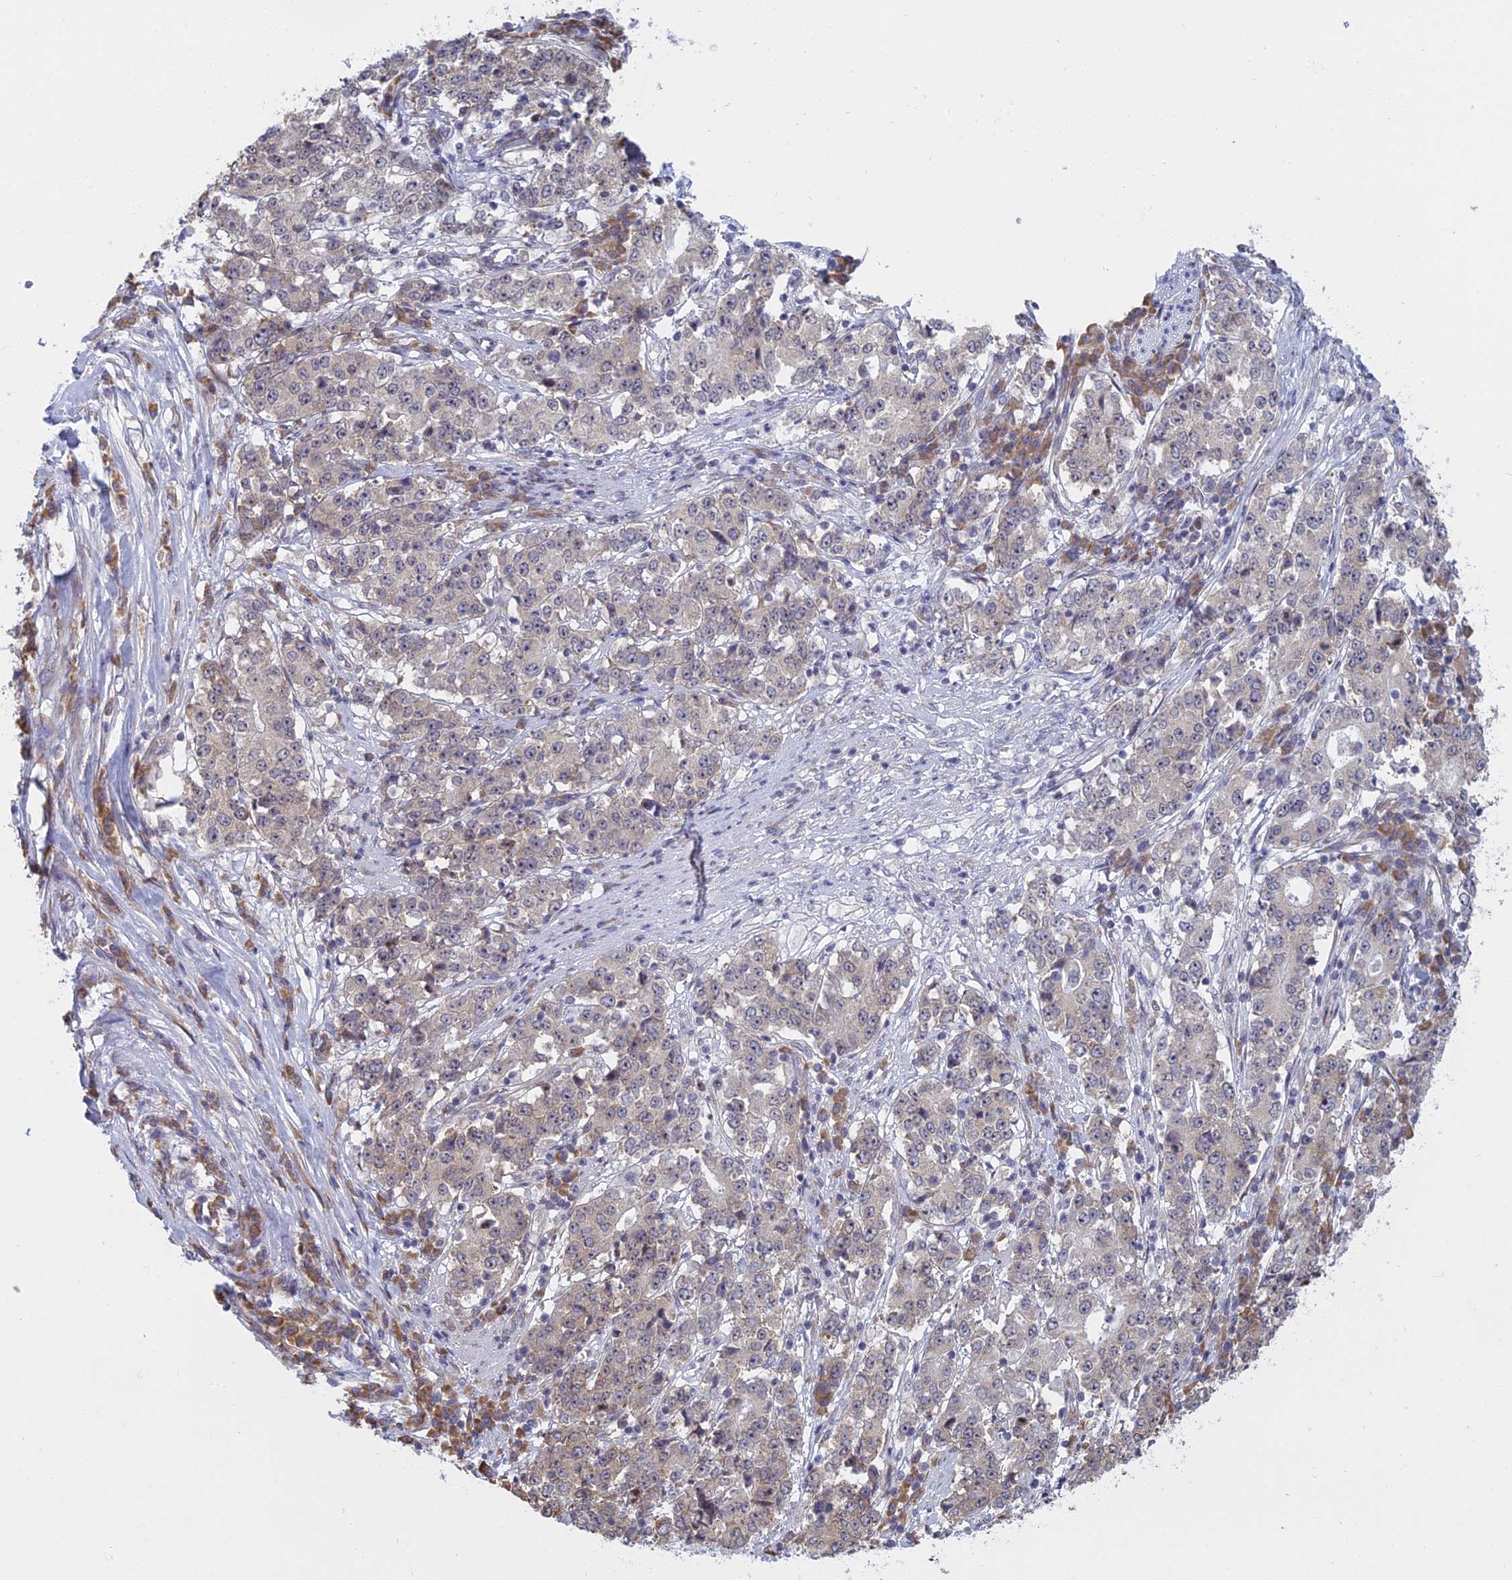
{"staining": {"intensity": "weak", "quantity": "<25%", "location": "cytoplasmic/membranous"}, "tissue": "stomach cancer", "cell_type": "Tumor cells", "image_type": "cancer", "snomed": [{"axis": "morphology", "description": "Adenocarcinoma, NOS"}, {"axis": "topography", "description": "Stomach"}], "caption": "Immunohistochemistry of human stomach cancer shows no staining in tumor cells.", "gene": "RPS19BP1", "patient": {"sex": "male", "age": 59}}